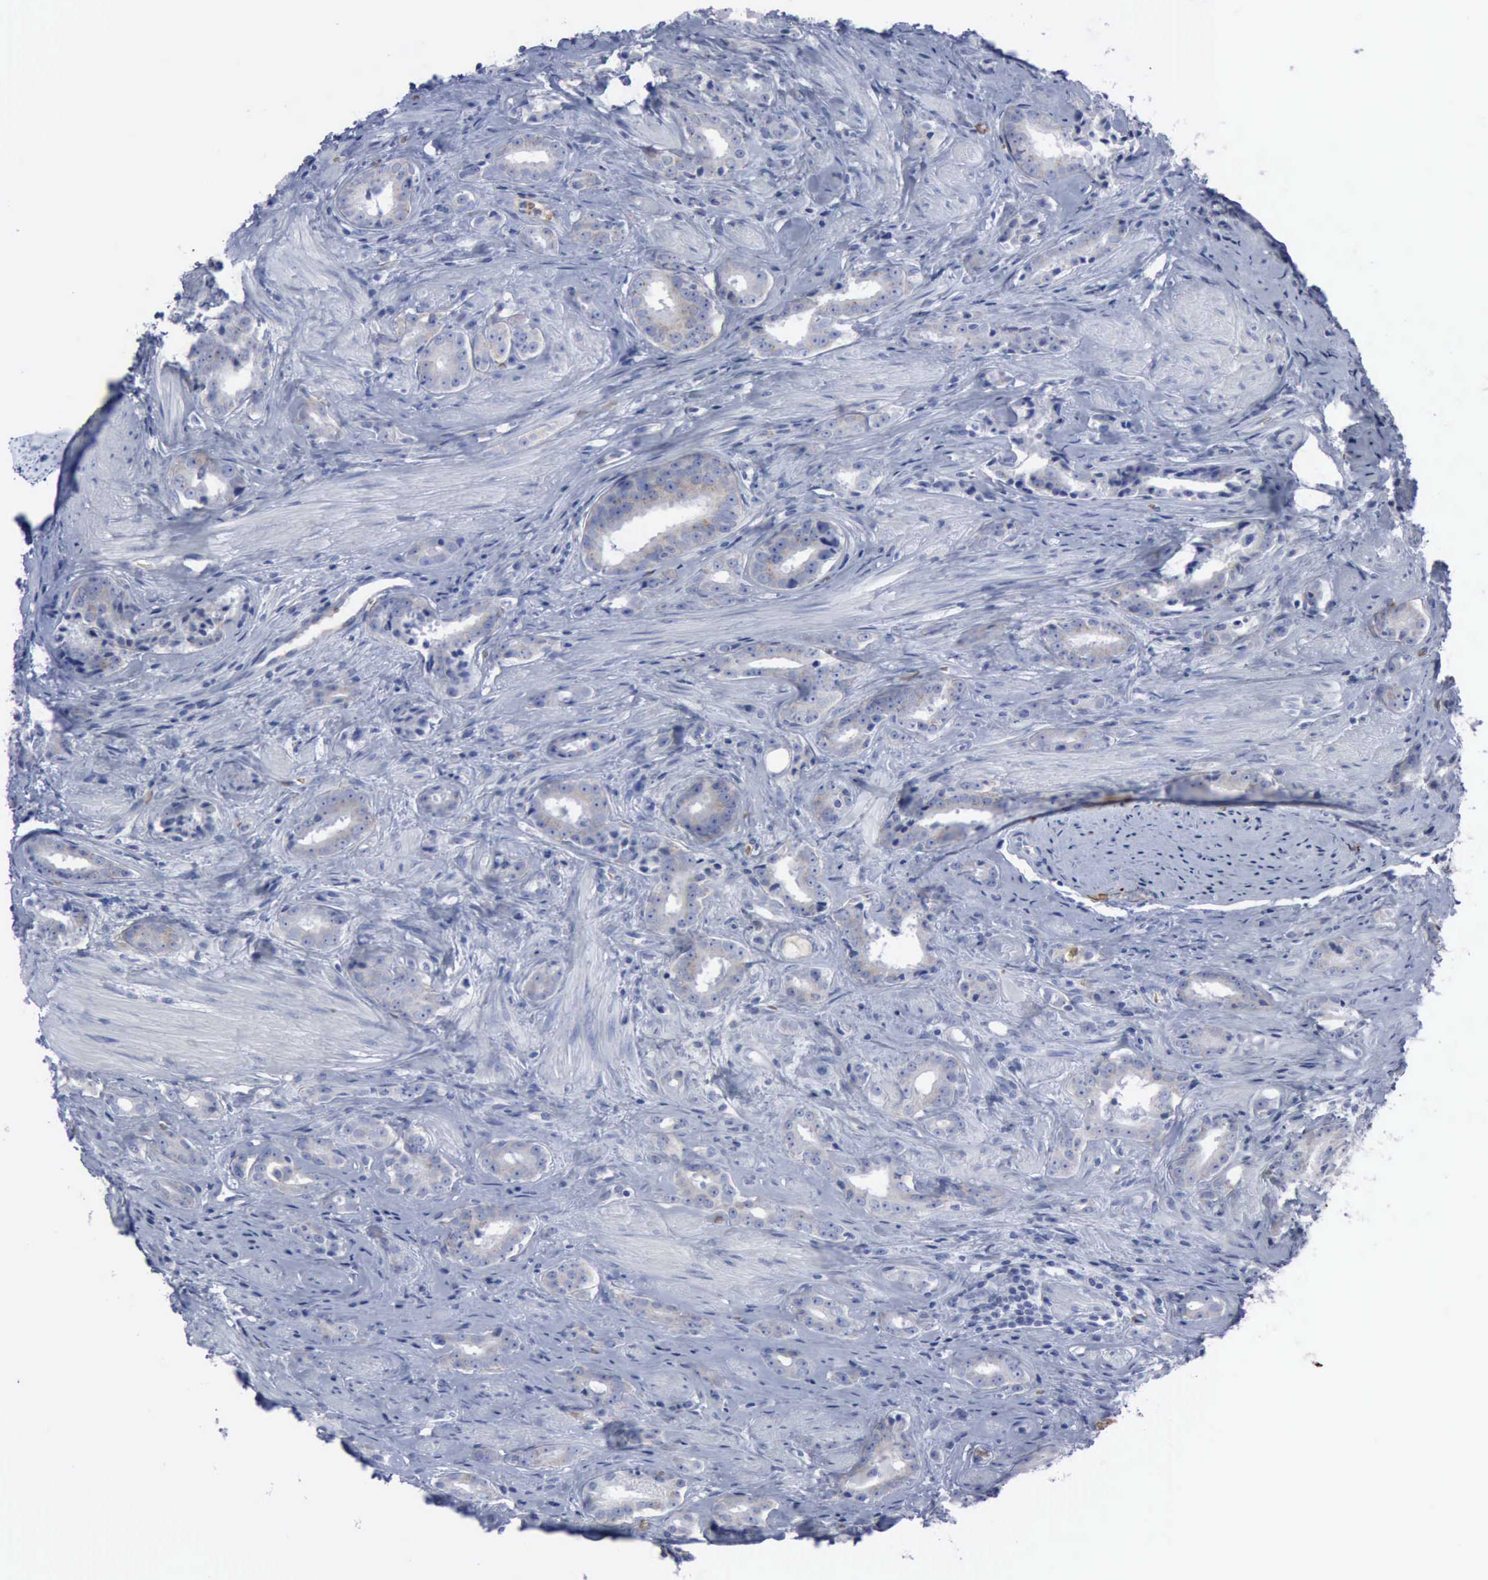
{"staining": {"intensity": "weak", "quantity": "25%-75%", "location": "cytoplasmic/membranous"}, "tissue": "prostate cancer", "cell_type": "Tumor cells", "image_type": "cancer", "snomed": [{"axis": "morphology", "description": "Adenocarcinoma, Medium grade"}, {"axis": "topography", "description": "Prostate"}], "caption": "The image exhibits staining of adenocarcinoma (medium-grade) (prostate), revealing weak cytoplasmic/membranous protein expression (brown color) within tumor cells.", "gene": "TGFB1", "patient": {"sex": "male", "age": 53}}